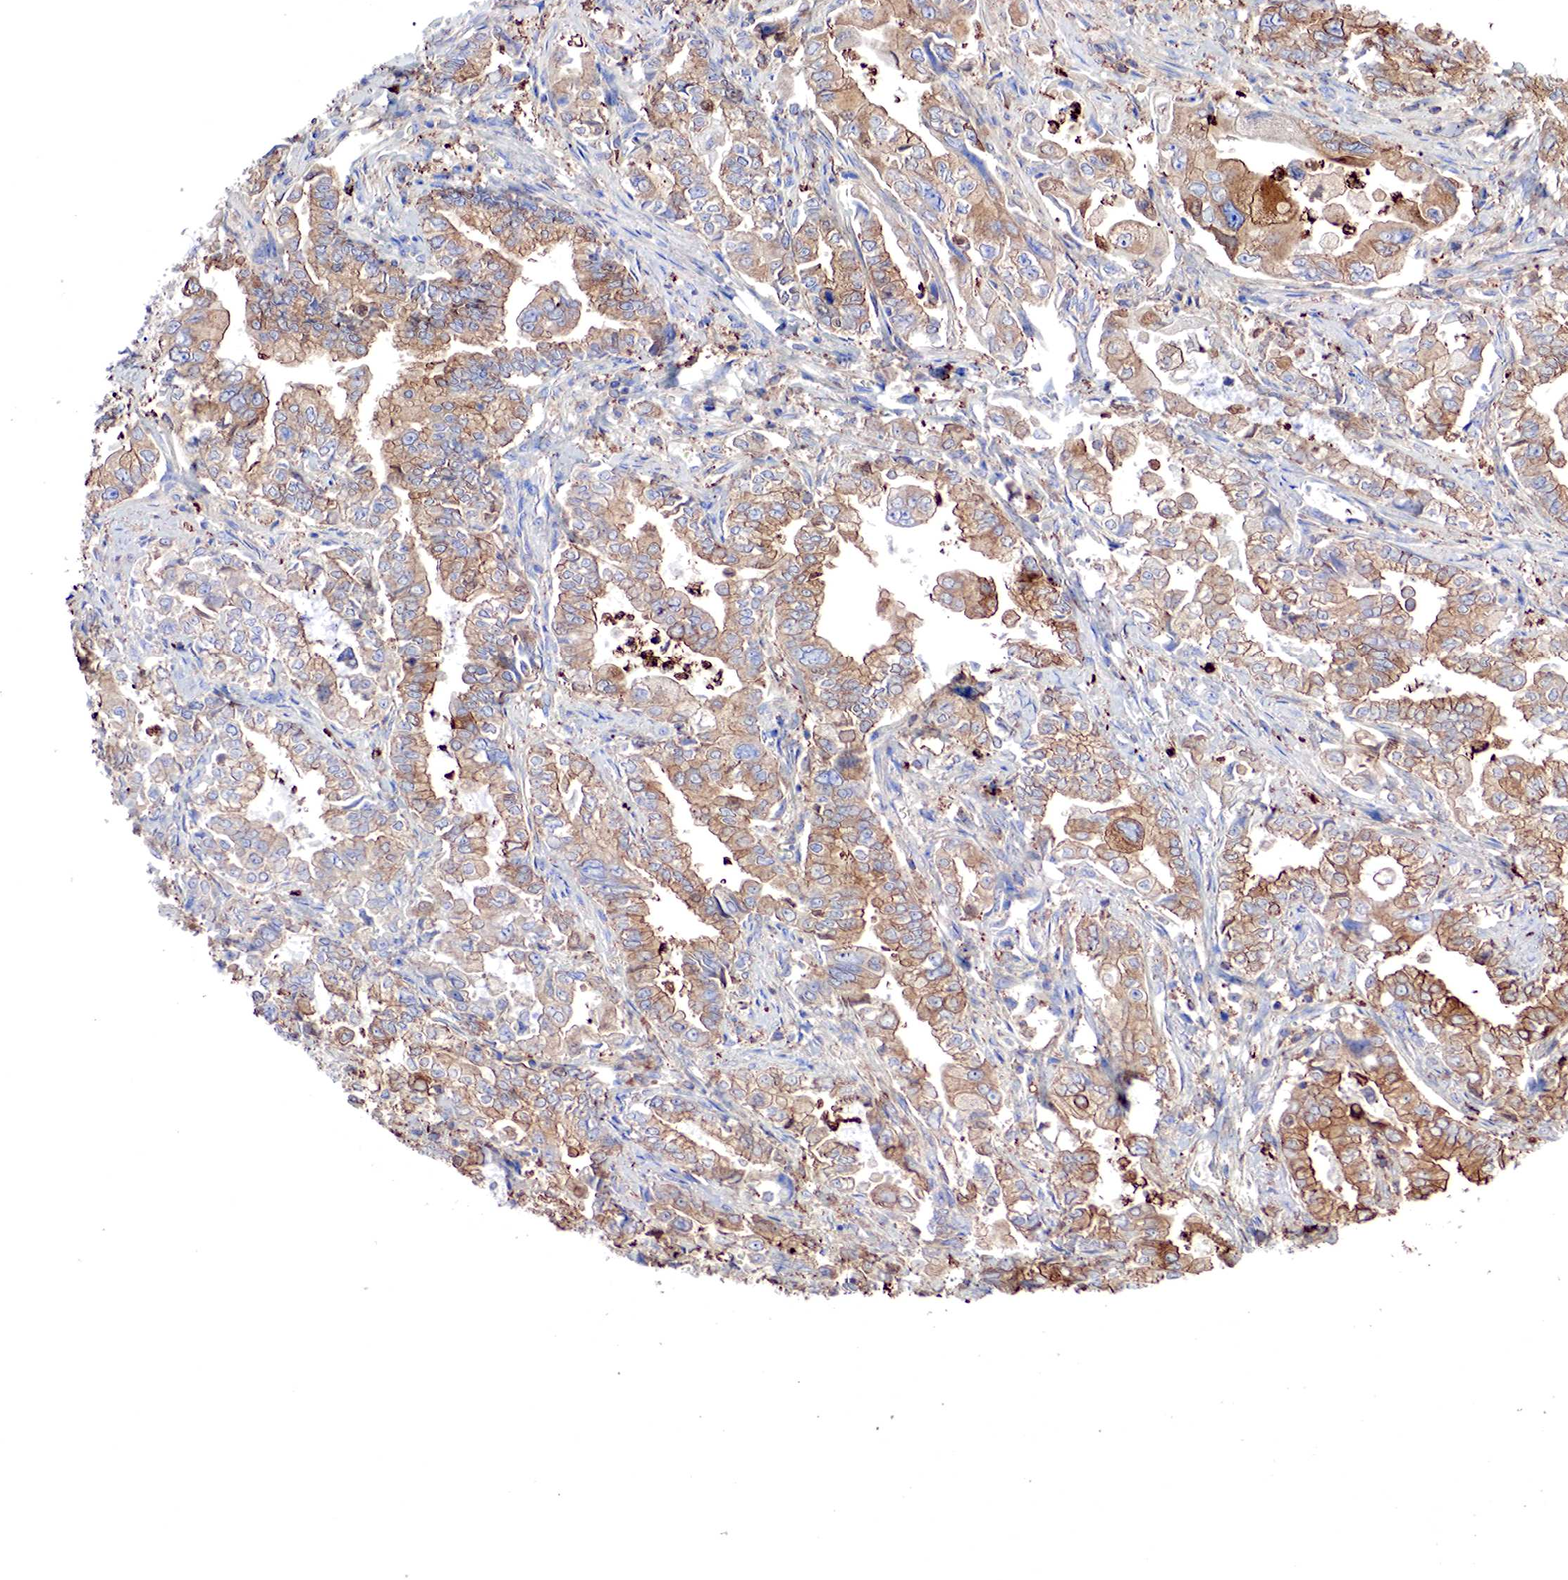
{"staining": {"intensity": "moderate", "quantity": ">75%", "location": "cytoplasmic/membranous"}, "tissue": "stomach cancer", "cell_type": "Tumor cells", "image_type": "cancer", "snomed": [{"axis": "morphology", "description": "Adenocarcinoma, NOS"}, {"axis": "topography", "description": "Pancreas"}, {"axis": "topography", "description": "Stomach, upper"}], "caption": "Protein staining of stomach cancer (adenocarcinoma) tissue reveals moderate cytoplasmic/membranous expression in approximately >75% of tumor cells. (brown staining indicates protein expression, while blue staining denotes nuclei).", "gene": "G6PD", "patient": {"sex": "male", "age": 77}}